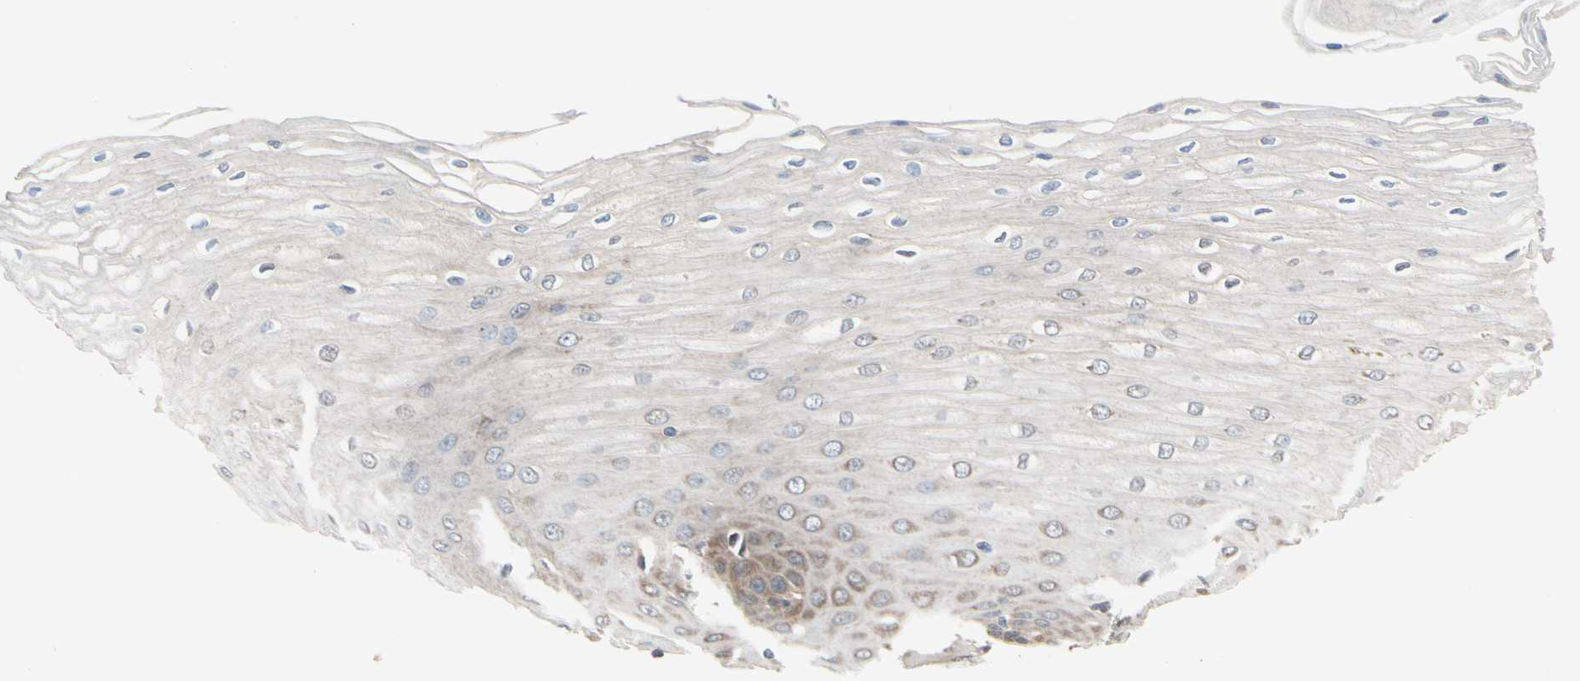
{"staining": {"intensity": "weak", "quantity": "<25%", "location": "cytoplasmic/membranous"}, "tissue": "esophagus", "cell_type": "Squamous epithelial cells", "image_type": "normal", "snomed": [{"axis": "morphology", "description": "Normal tissue, NOS"}, {"axis": "morphology", "description": "Squamous cell carcinoma, NOS"}, {"axis": "topography", "description": "Esophagus"}], "caption": "DAB immunohistochemical staining of benign human esophagus reveals no significant expression in squamous epithelial cells.", "gene": "MTHFS", "patient": {"sex": "male", "age": 65}}